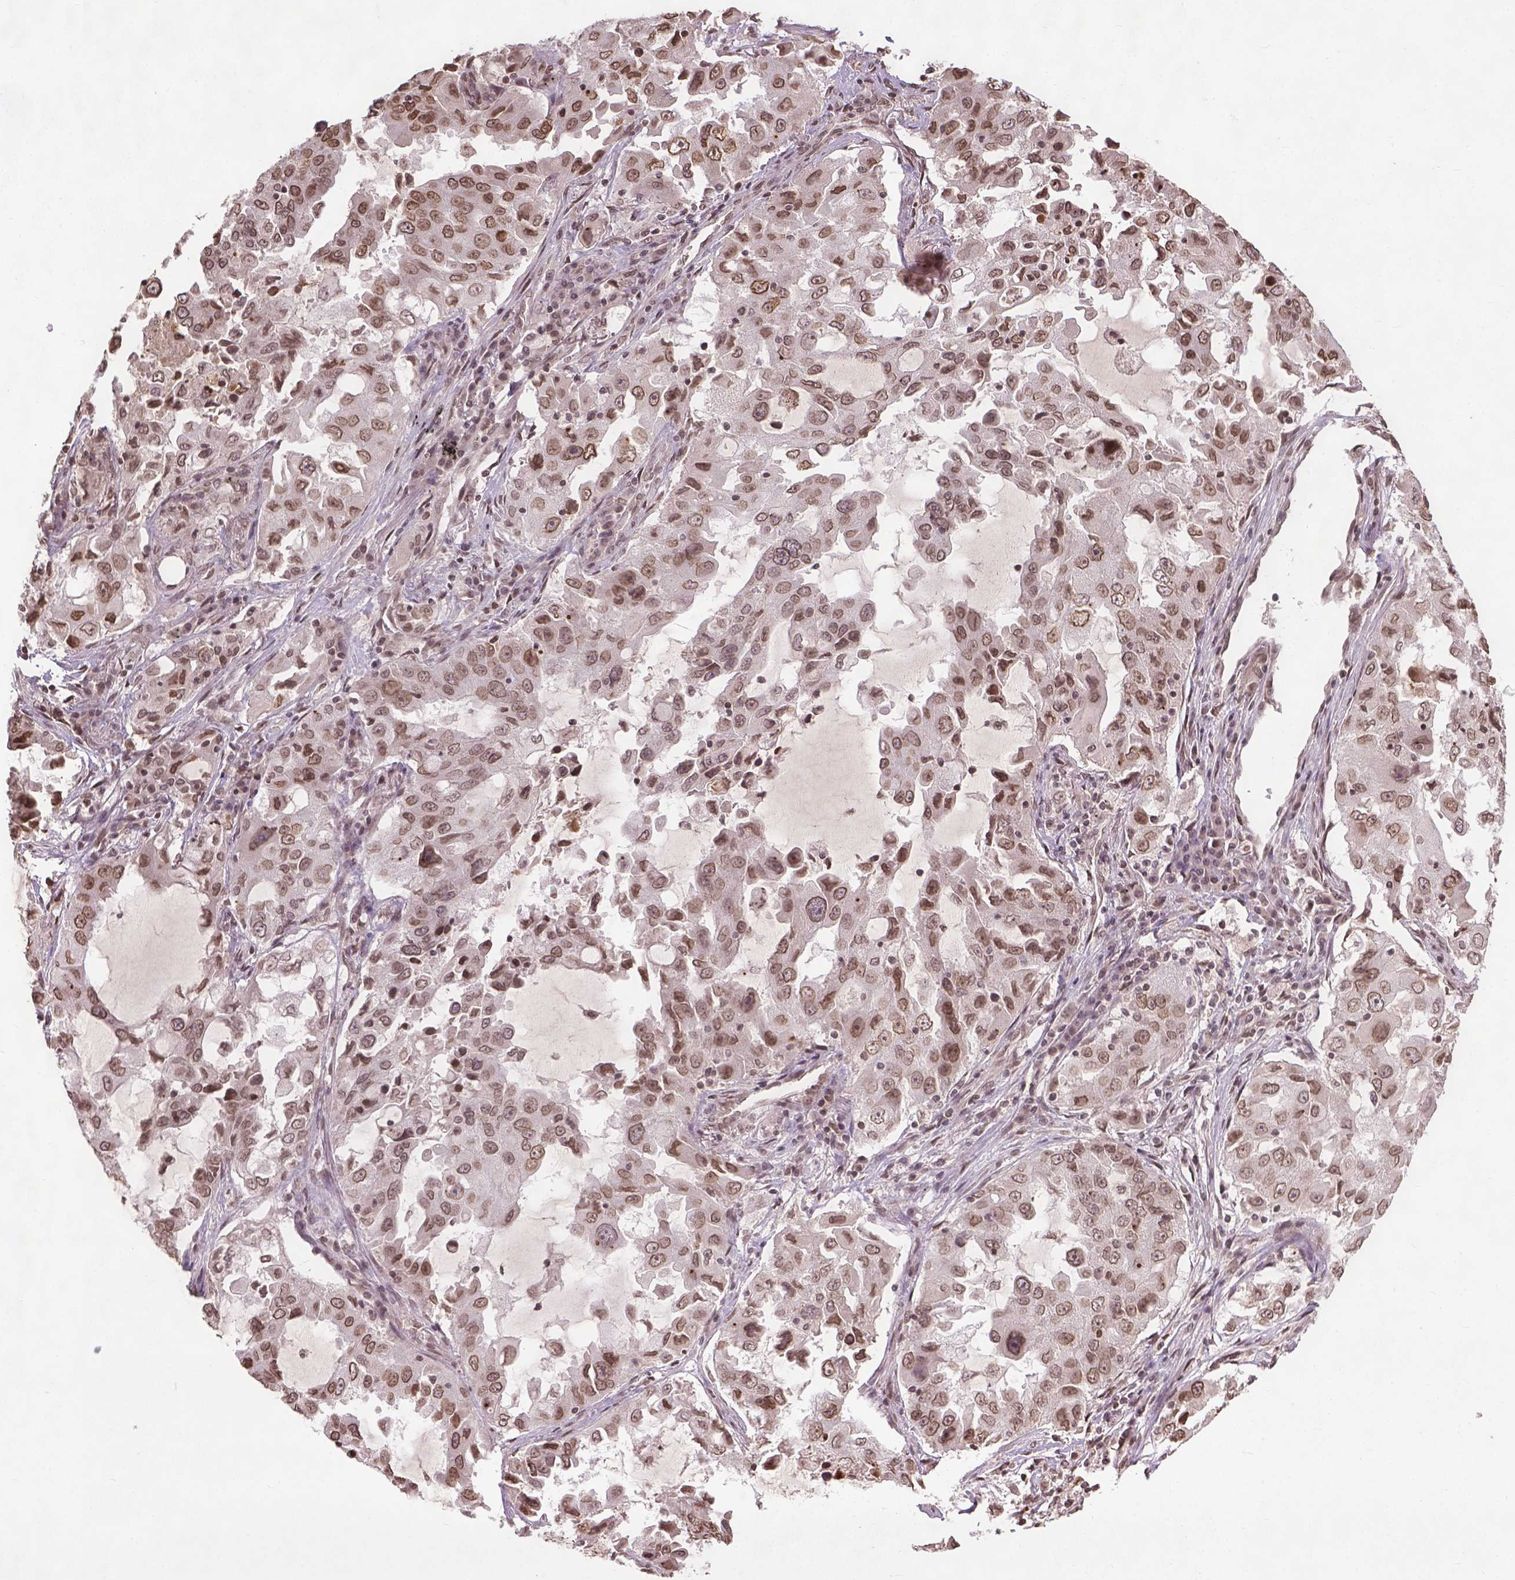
{"staining": {"intensity": "moderate", "quantity": ">75%", "location": "nuclear"}, "tissue": "lung cancer", "cell_type": "Tumor cells", "image_type": "cancer", "snomed": [{"axis": "morphology", "description": "Adenocarcinoma, NOS"}, {"axis": "topography", "description": "Lung"}], "caption": "About >75% of tumor cells in human lung adenocarcinoma display moderate nuclear protein staining as visualized by brown immunohistochemical staining.", "gene": "BANF1", "patient": {"sex": "female", "age": 61}}